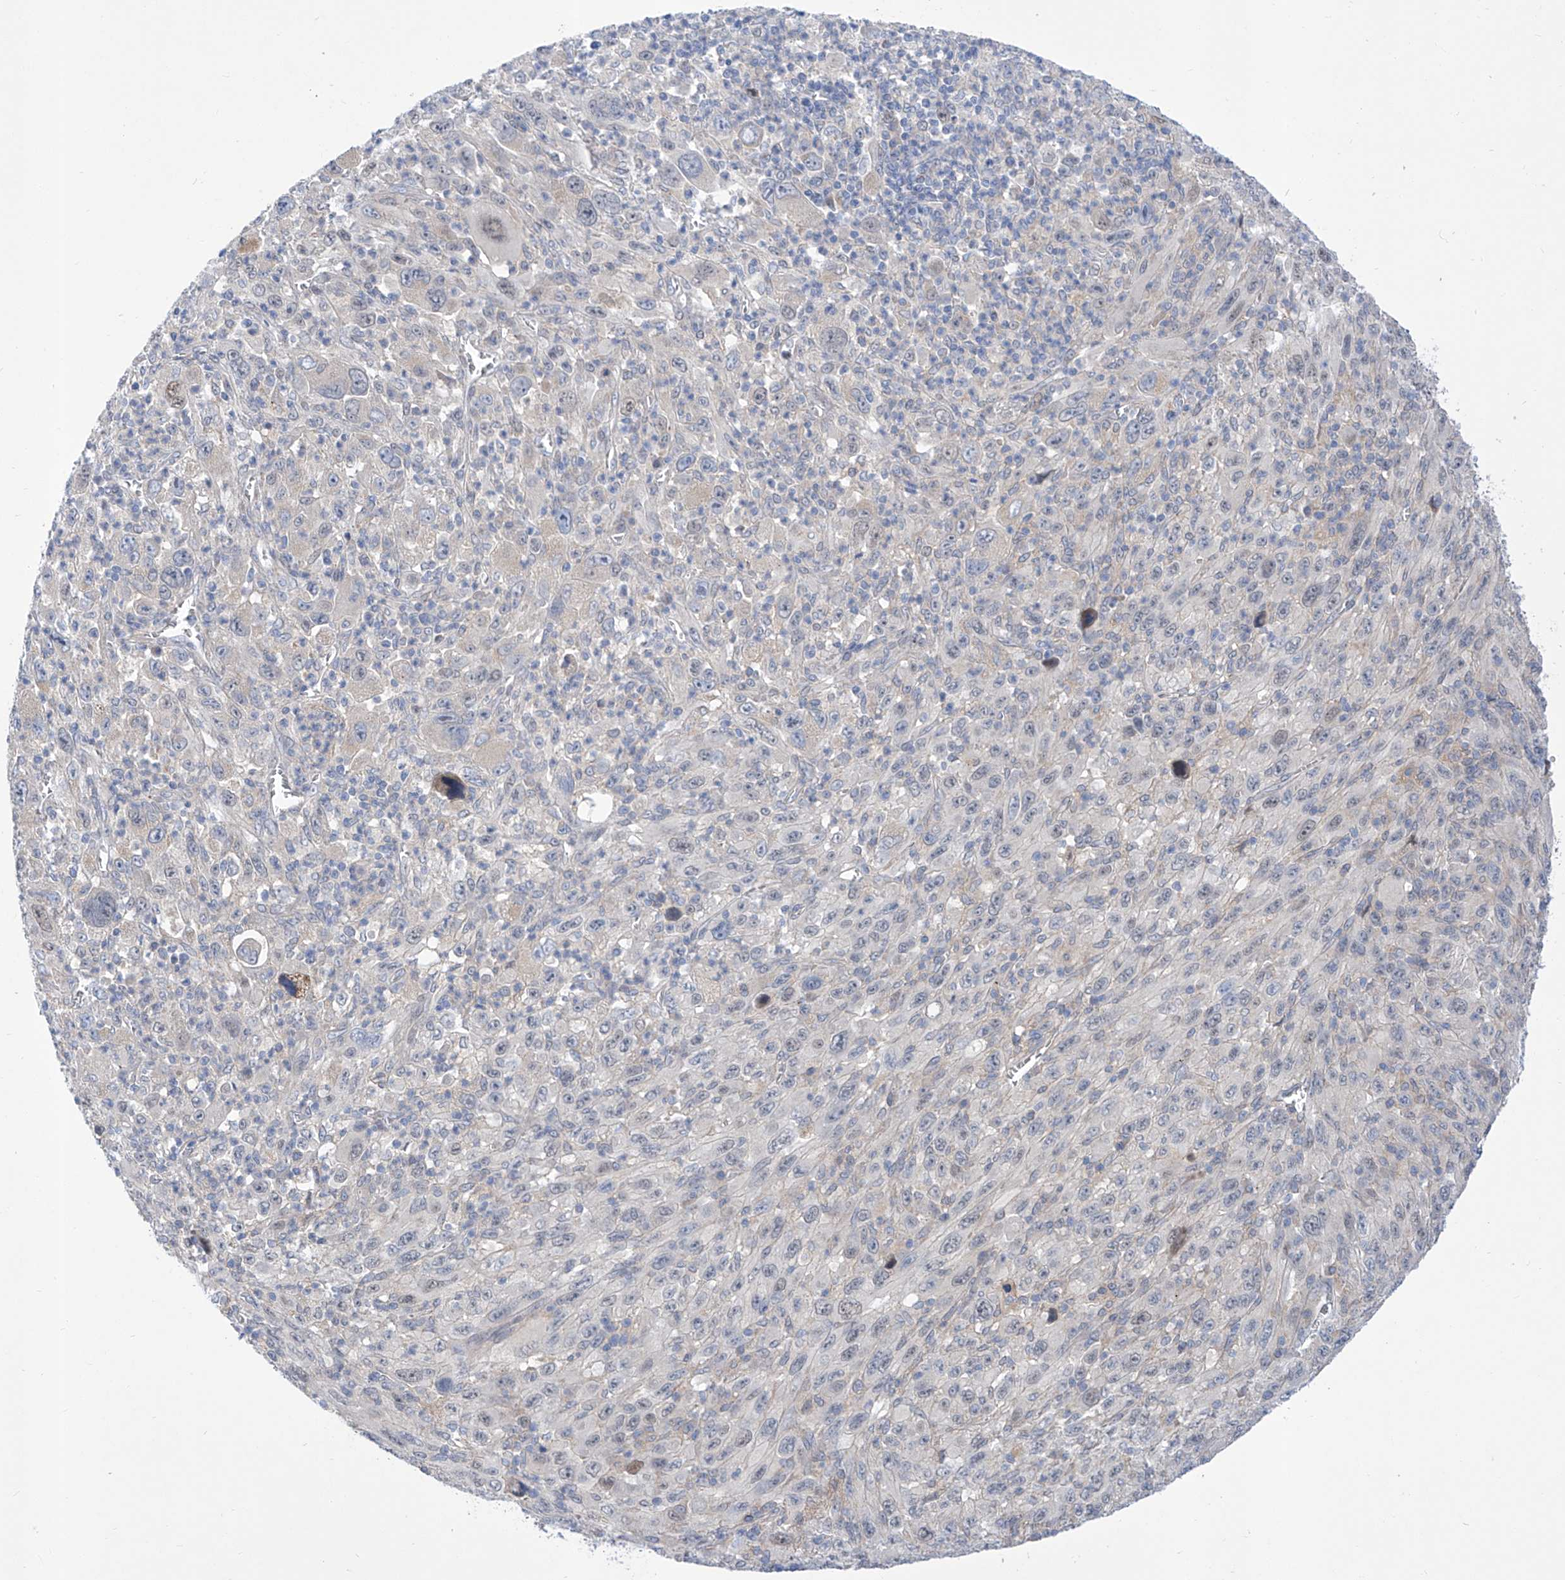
{"staining": {"intensity": "negative", "quantity": "none", "location": "none"}, "tissue": "melanoma", "cell_type": "Tumor cells", "image_type": "cancer", "snomed": [{"axis": "morphology", "description": "Malignant melanoma, Metastatic site"}, {"axis": "topography", "description": "Skin"}], "caption": "High power microscopy photomicrograph of an IHC histopathology image of melanoma, revealing no significant positivity in tumor cells.", "gene": "SRBD1", "patient": {"sex": "female", "age": 56}}